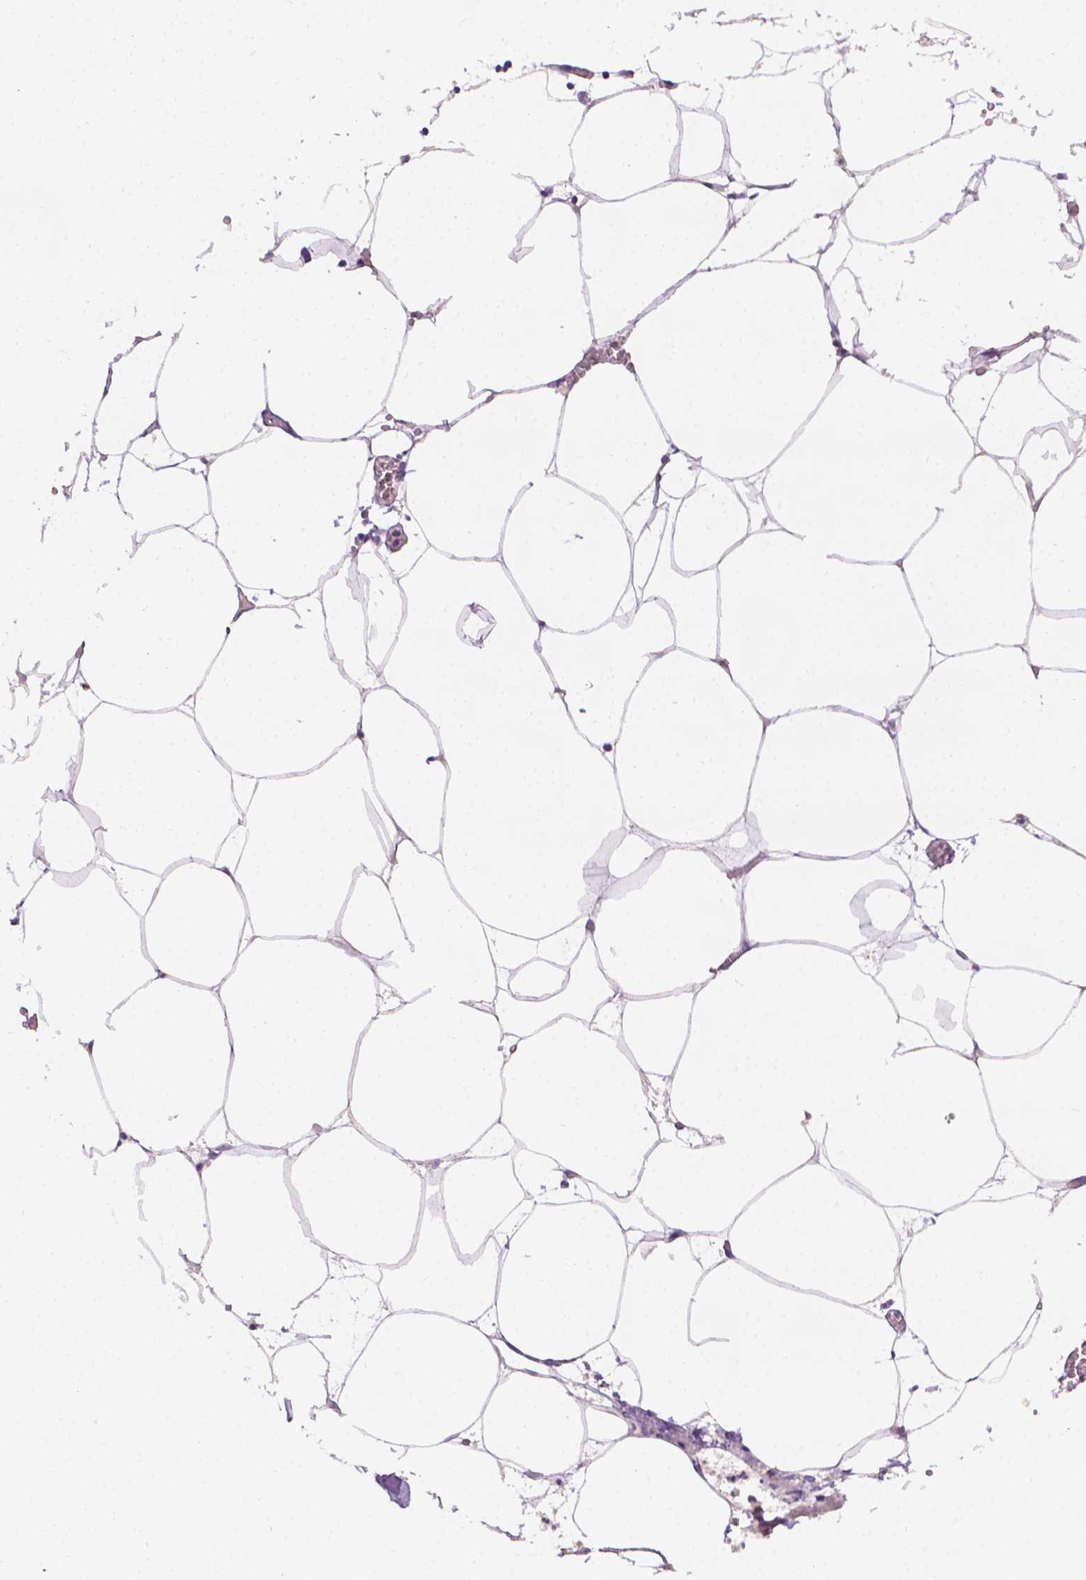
{"staining": {"intensity": "moderate", "quantity": "25%-75%", "location": "cytoplasmic/membranous"}, "tissue": "adipose tissue", "cell_type": "Adipocytes", "image_type": "normal", "snomed": [{"axis": "morphology", "description": "Normal tissue, NOS"}, {"axis": "topography", "description": "Adipose tissue"}, {"axis": "topography", "description": "Pancreas"}, {"axis": "topography", "description": "Peripheral nerve tissue"}], "caption": "Protein staining of unremarkable adipose tissue displays moderate cytoplasmic/membranous staining in about 25%-75% of adipocytes.", "gene": "FASN", "patient": {"sex": "female", "age": 58}}